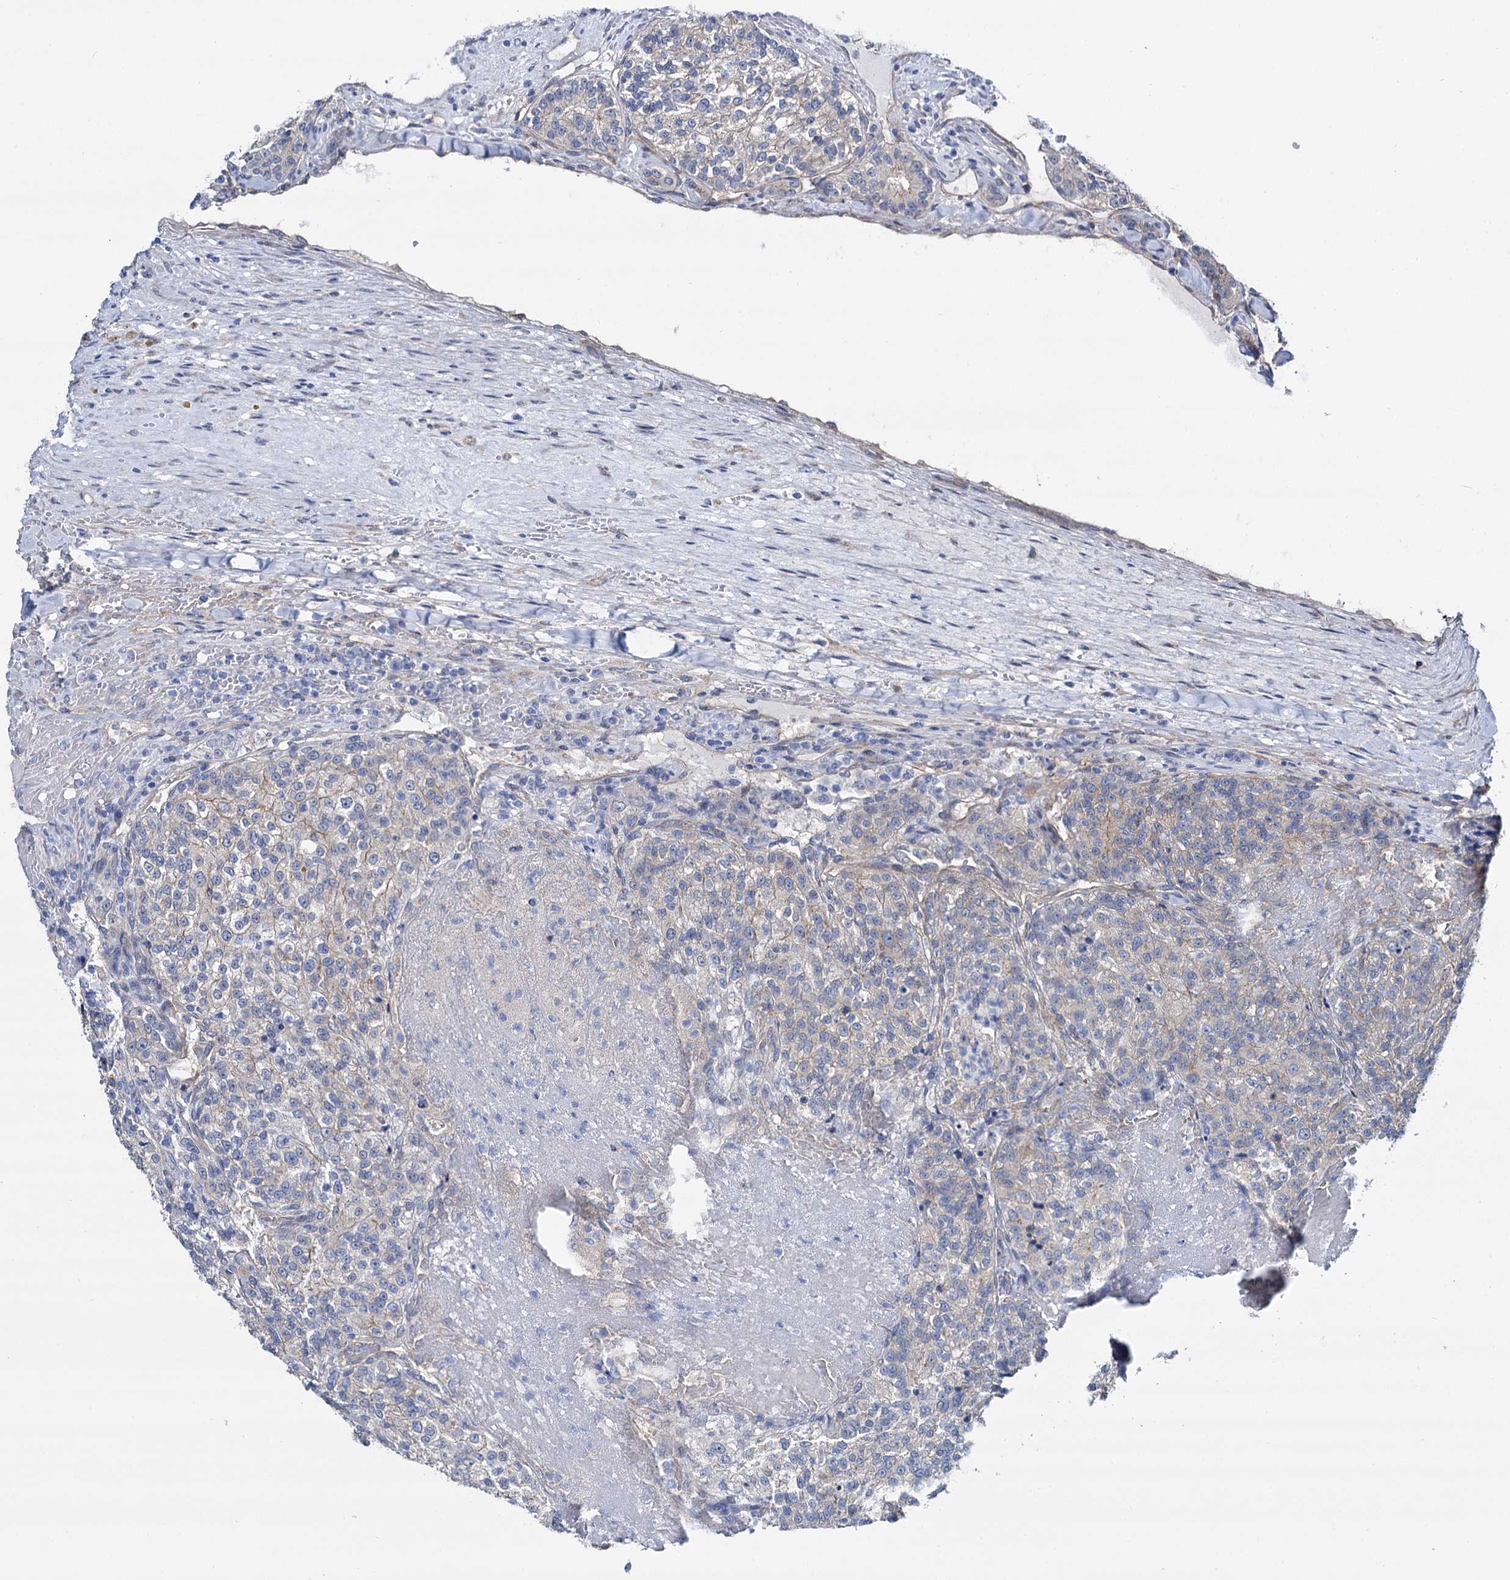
{"staining": {"intensity": "negative", "quantity": "none", "location": "none"}, "tissue": "renal cancer", "cell_type": "Tumor cells", "image_type": "cancer", "snomed": [{"axis": "morphology", "description": "Adenocarcinoma, NOS"}, {"axis": "topography", "description": "Kidney"}], "caption": "High power microscopy photomicrograph of an immunohistochemistry photomicrograph of adenocarcinoma (renal), revealing no significant expression in tumor cells.", "gene": "STXBP1", "patient": {"sex": "female", "age": 63}}